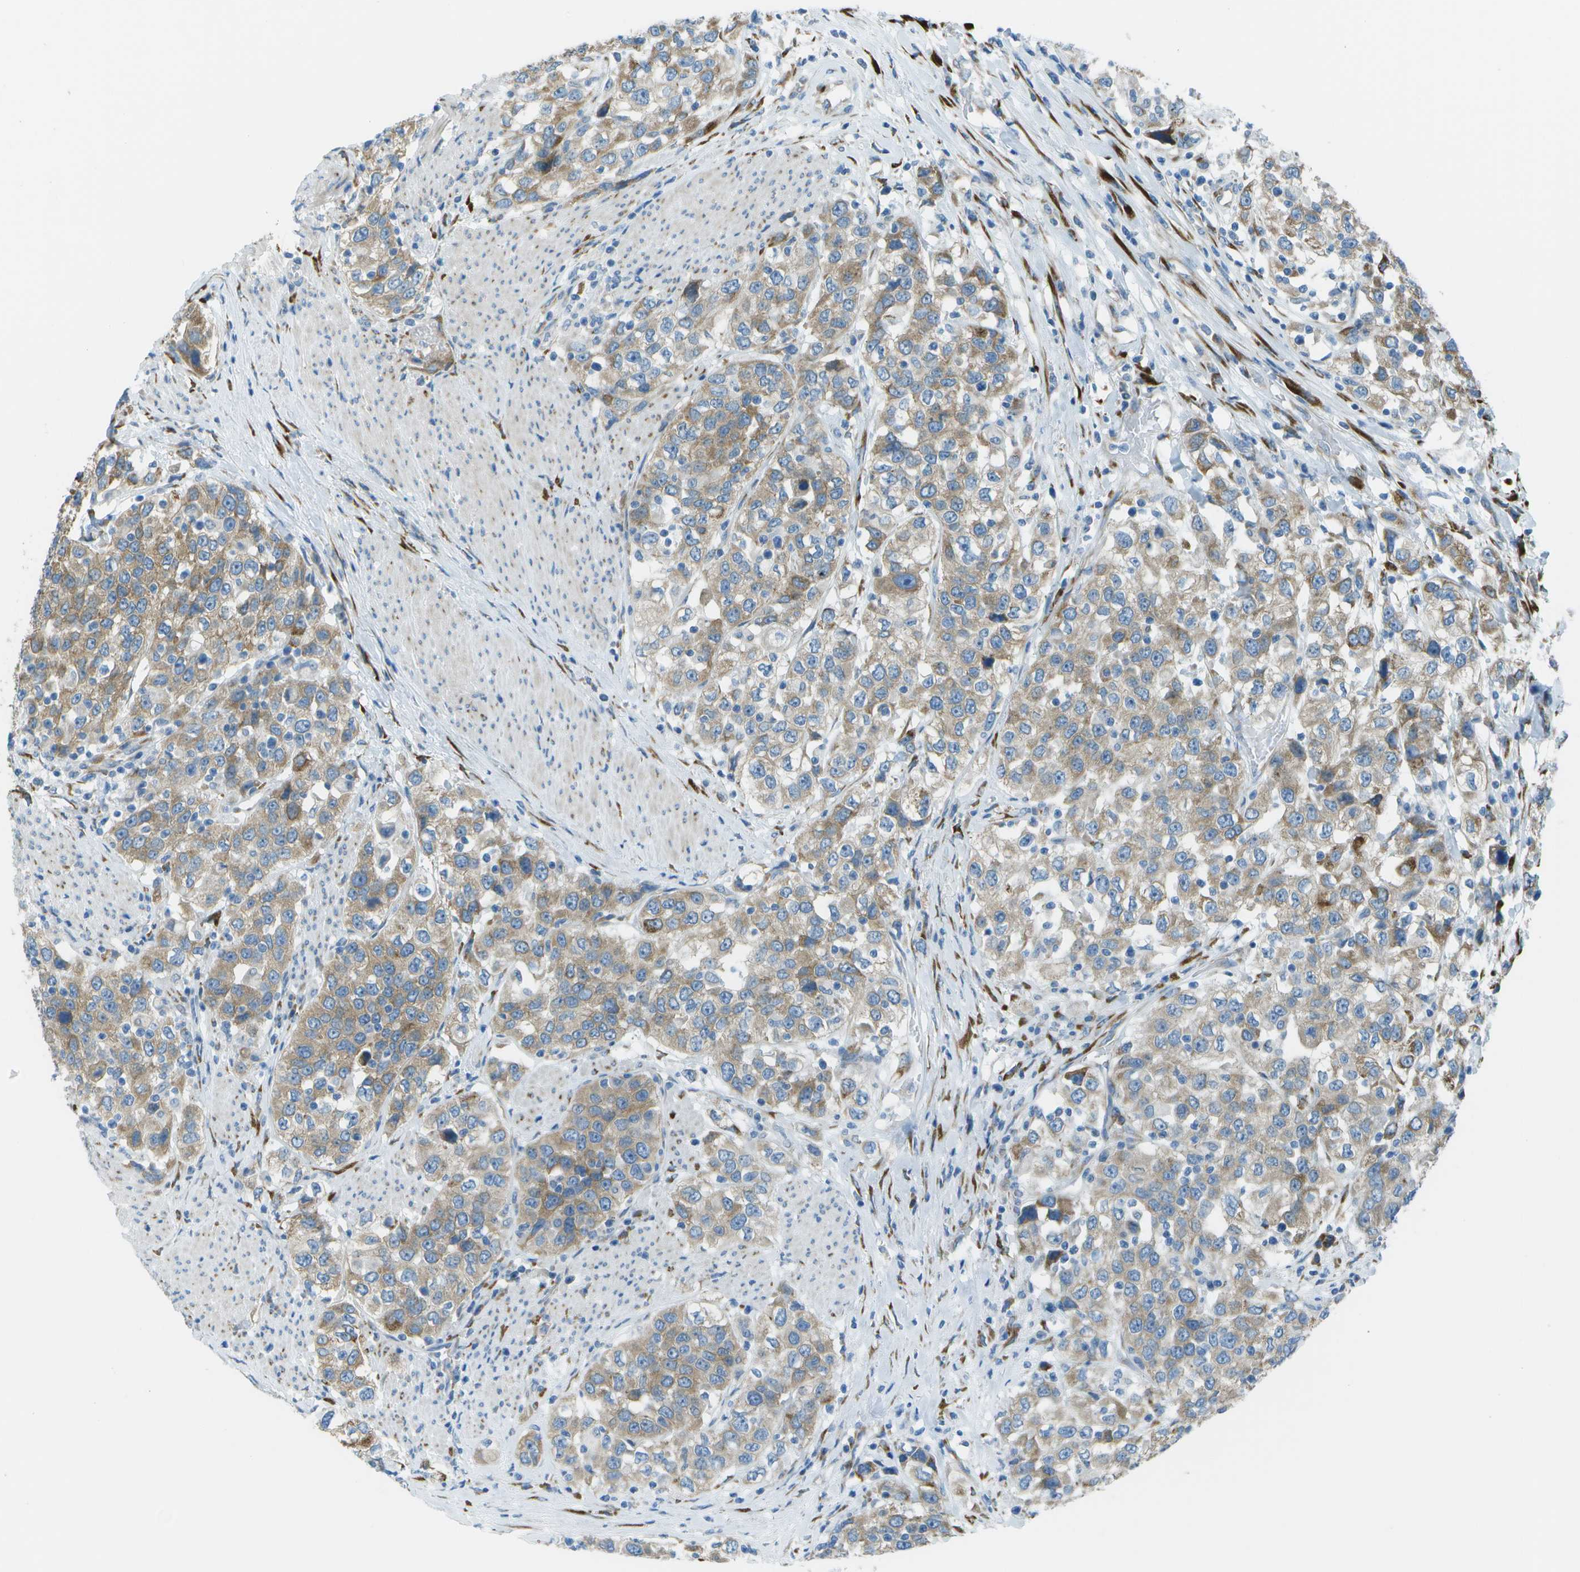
{"staining": {"intensity": "moderate", "quantity": ">75%", "location": "cytoplasmic/membranous"}, "tissue": "urothelial cancer", "cell_type": "Tumor cells", "image_type": "cancer", "snomed": [{"axis": "morphology", "description": "Urothelial carcinoma, High grade"}, {"axis": "topography", "description": "Urinary bladder"}], "caption": "This is a micrograph of IHC staining of urothelial carcinoma (high-grade), which shows moderate expression in the cytoplasmic/membranous of tumor cells.", "gene": "KCTD3", "patient": {"sex": "female", "age": 80}}